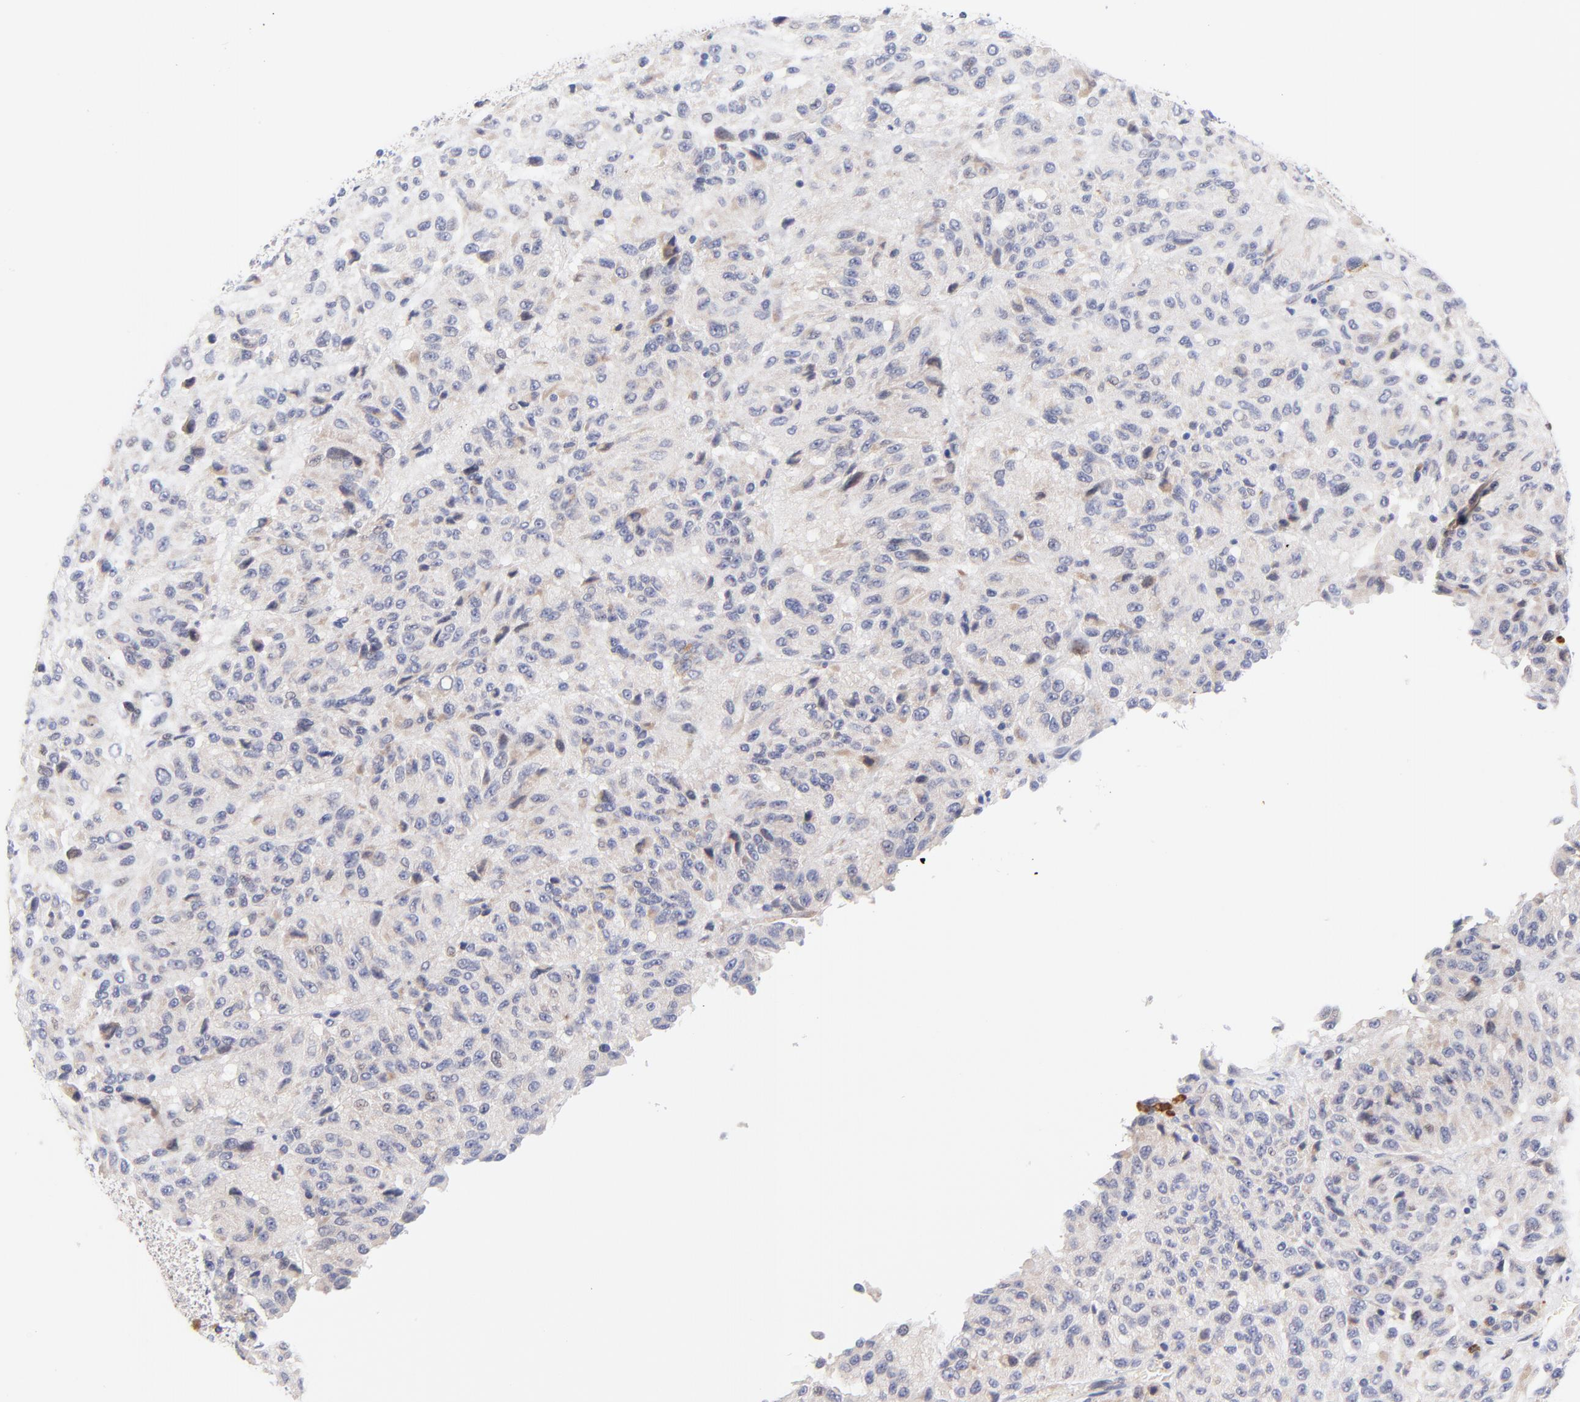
{"staining": {"intensity": "negative", "quantity": "none", "location": "none"}, "tissue": "melanoma", "cell_type": "Tumor cells", "image_type": "cancer", "snomed": [{"axis": "morphology", "description": "Malignant melanoma, Metastatic site"}, {"axis": "topography", "description": "Lung"}], "caption": "Tumor cells are negative for protein expression in human melanoma.", "gene": "AFF2", "patient": {"sex": "male", "age": 64}}